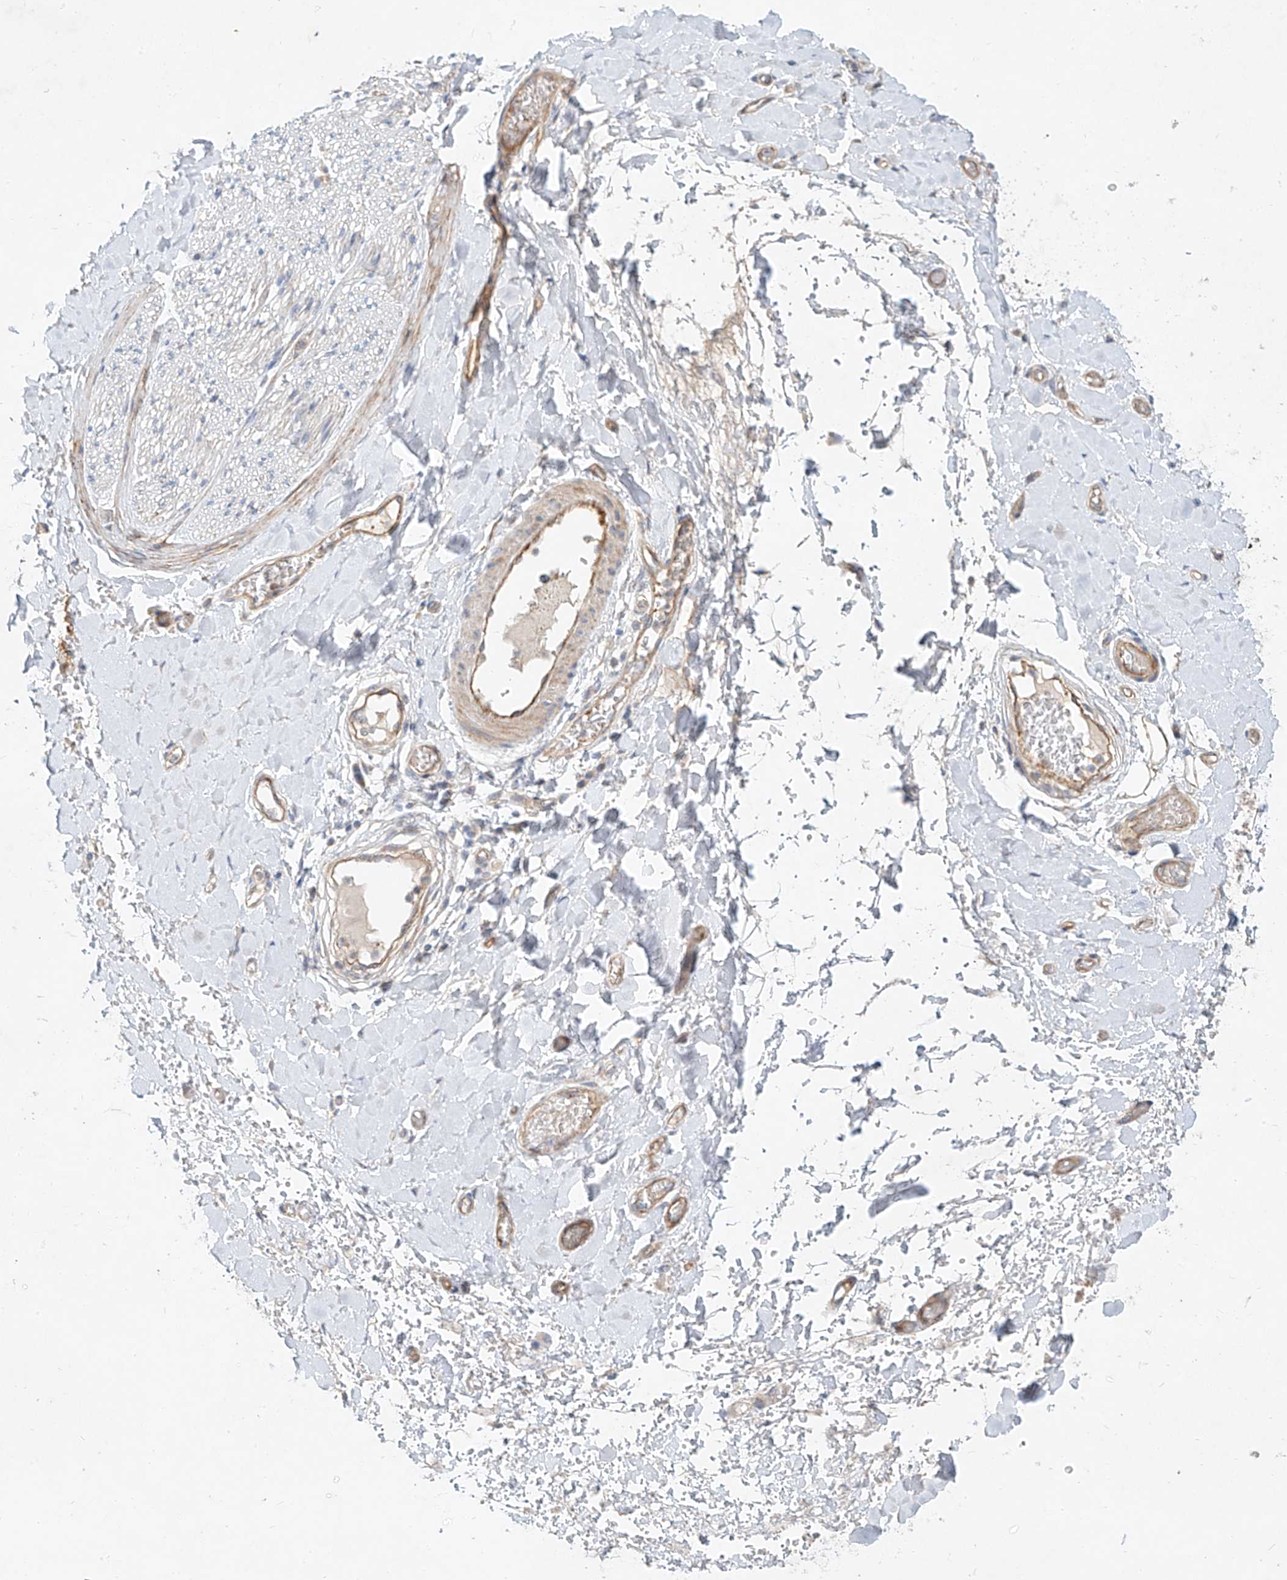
{"staining": {"intensity": "negative", "quantity": "none", "location": "none"}, "tissue": "adipose tissue", "cell_type": "Adipocytes", "image_type": "normal", "snomed": [{"axis": "morphology", "description": "Normal tissue, NOS"}, {"axis": "morphology", "description": "Adenocarcinoma, NOS"}, {"axis": "topography", "description": "Stomach, upper"}, {"axis": "topography", "description": "Peripheral nerve tissue"}], "caption": "Immunohistochemistry (IHC) photomicrograph of benign adipose tissue stained for a protein (brown), which demonstrates no expression in adipocytes. The staining was performed using DAB to visualize the protein expression in brown, while the nuclei were stained in blue with hematoxylin (Magnification: 20x).", "gene": "AJM1", "patient": {"sex": "male", "age": 62}}